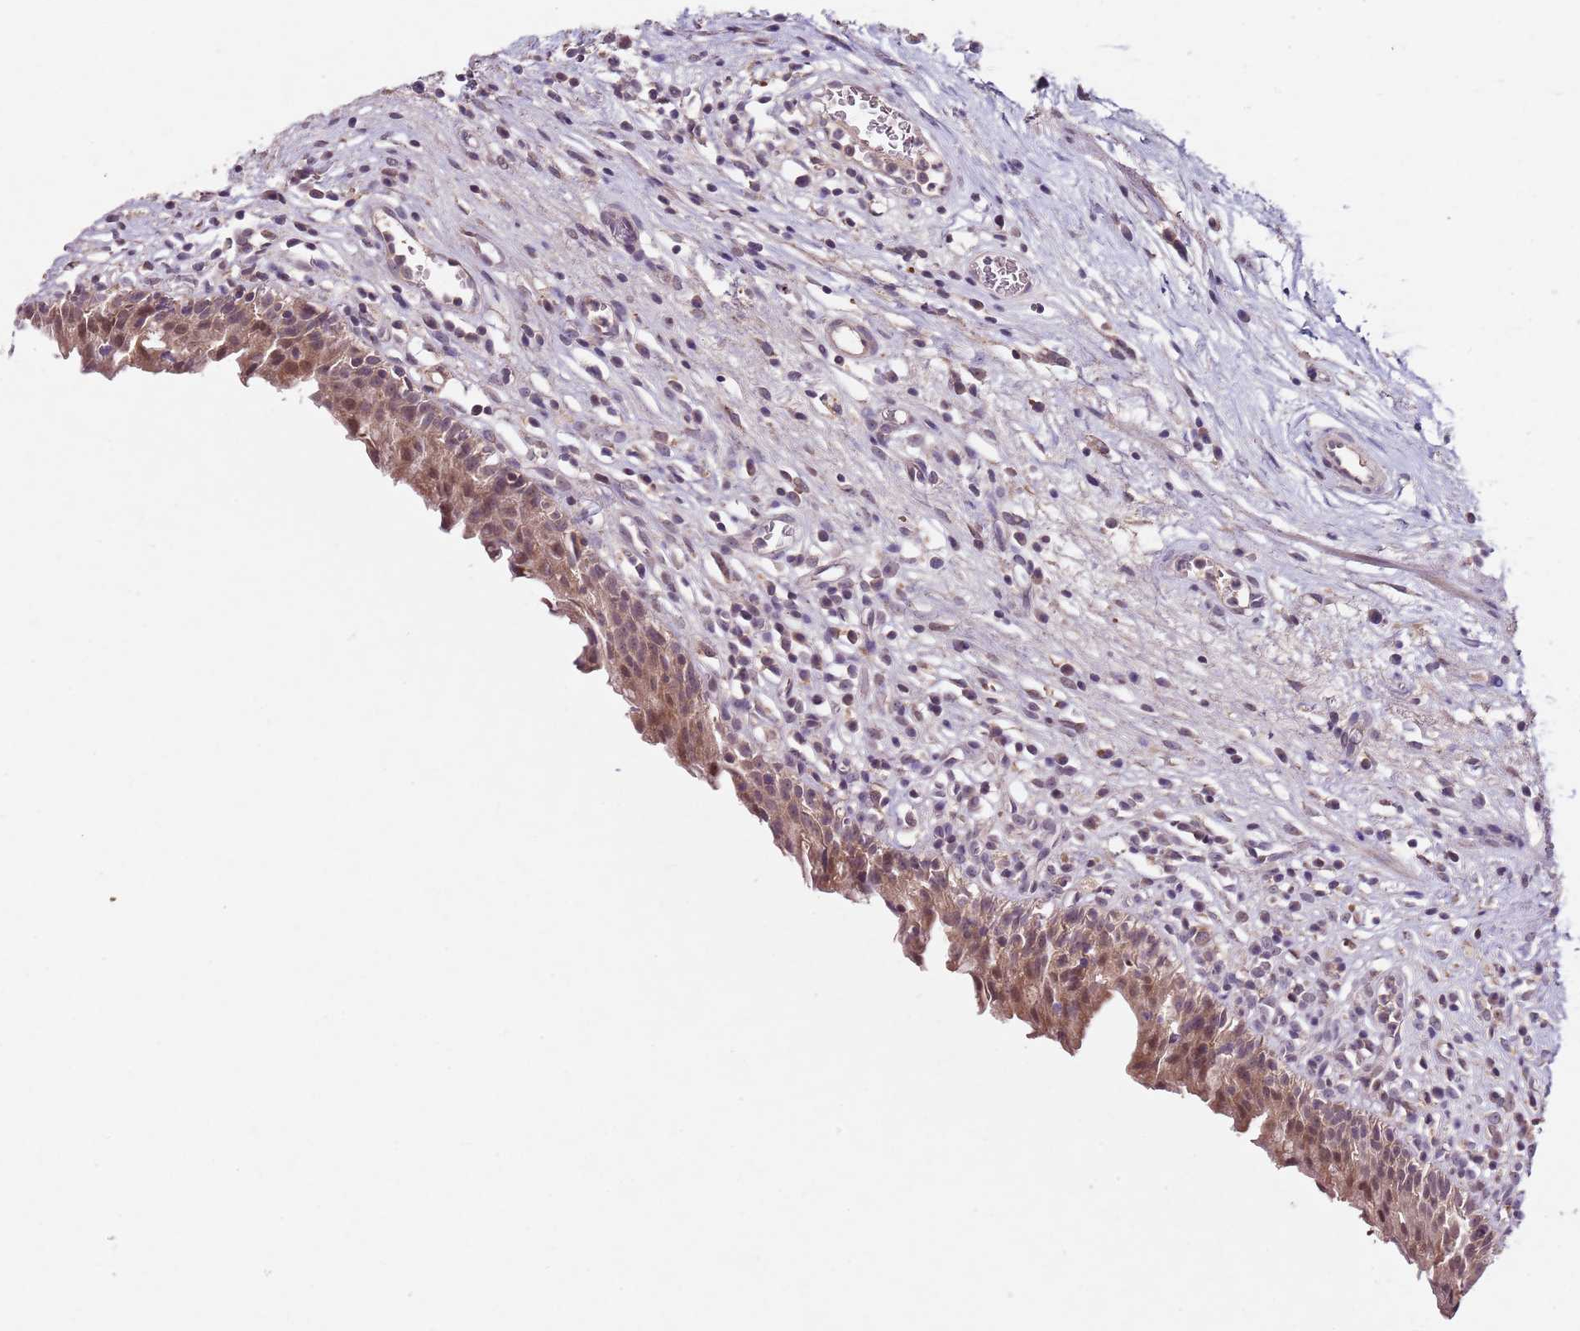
{"staining": {"intensity": "moderate", "quantity": ">75%", "location": "cytoplasmic/membranous,nuclear"}, "tissue": "urinary bladder", "cell_type": "Urothelial cells", "image_type": "normal", "snomed": [{"axis": "morphology", "description": "Normal tissue, NOS"}, {"axis": "morphology", "description": "Inflammation, NOS"}, {"axis": "topography", "description": "Urinary bladder"}], "caption": "Immunohistochemistry (IHC) photomicrograph of unremarkable human urinary bladder stained for a protein (brown), which demonstrates medium levels of moderate cytoplasmic/membranous,nuclear staining in approximately >75% of urothelial cells.", "gene": "NRDE2", "patient": {"sex": "male", "age": 63}}